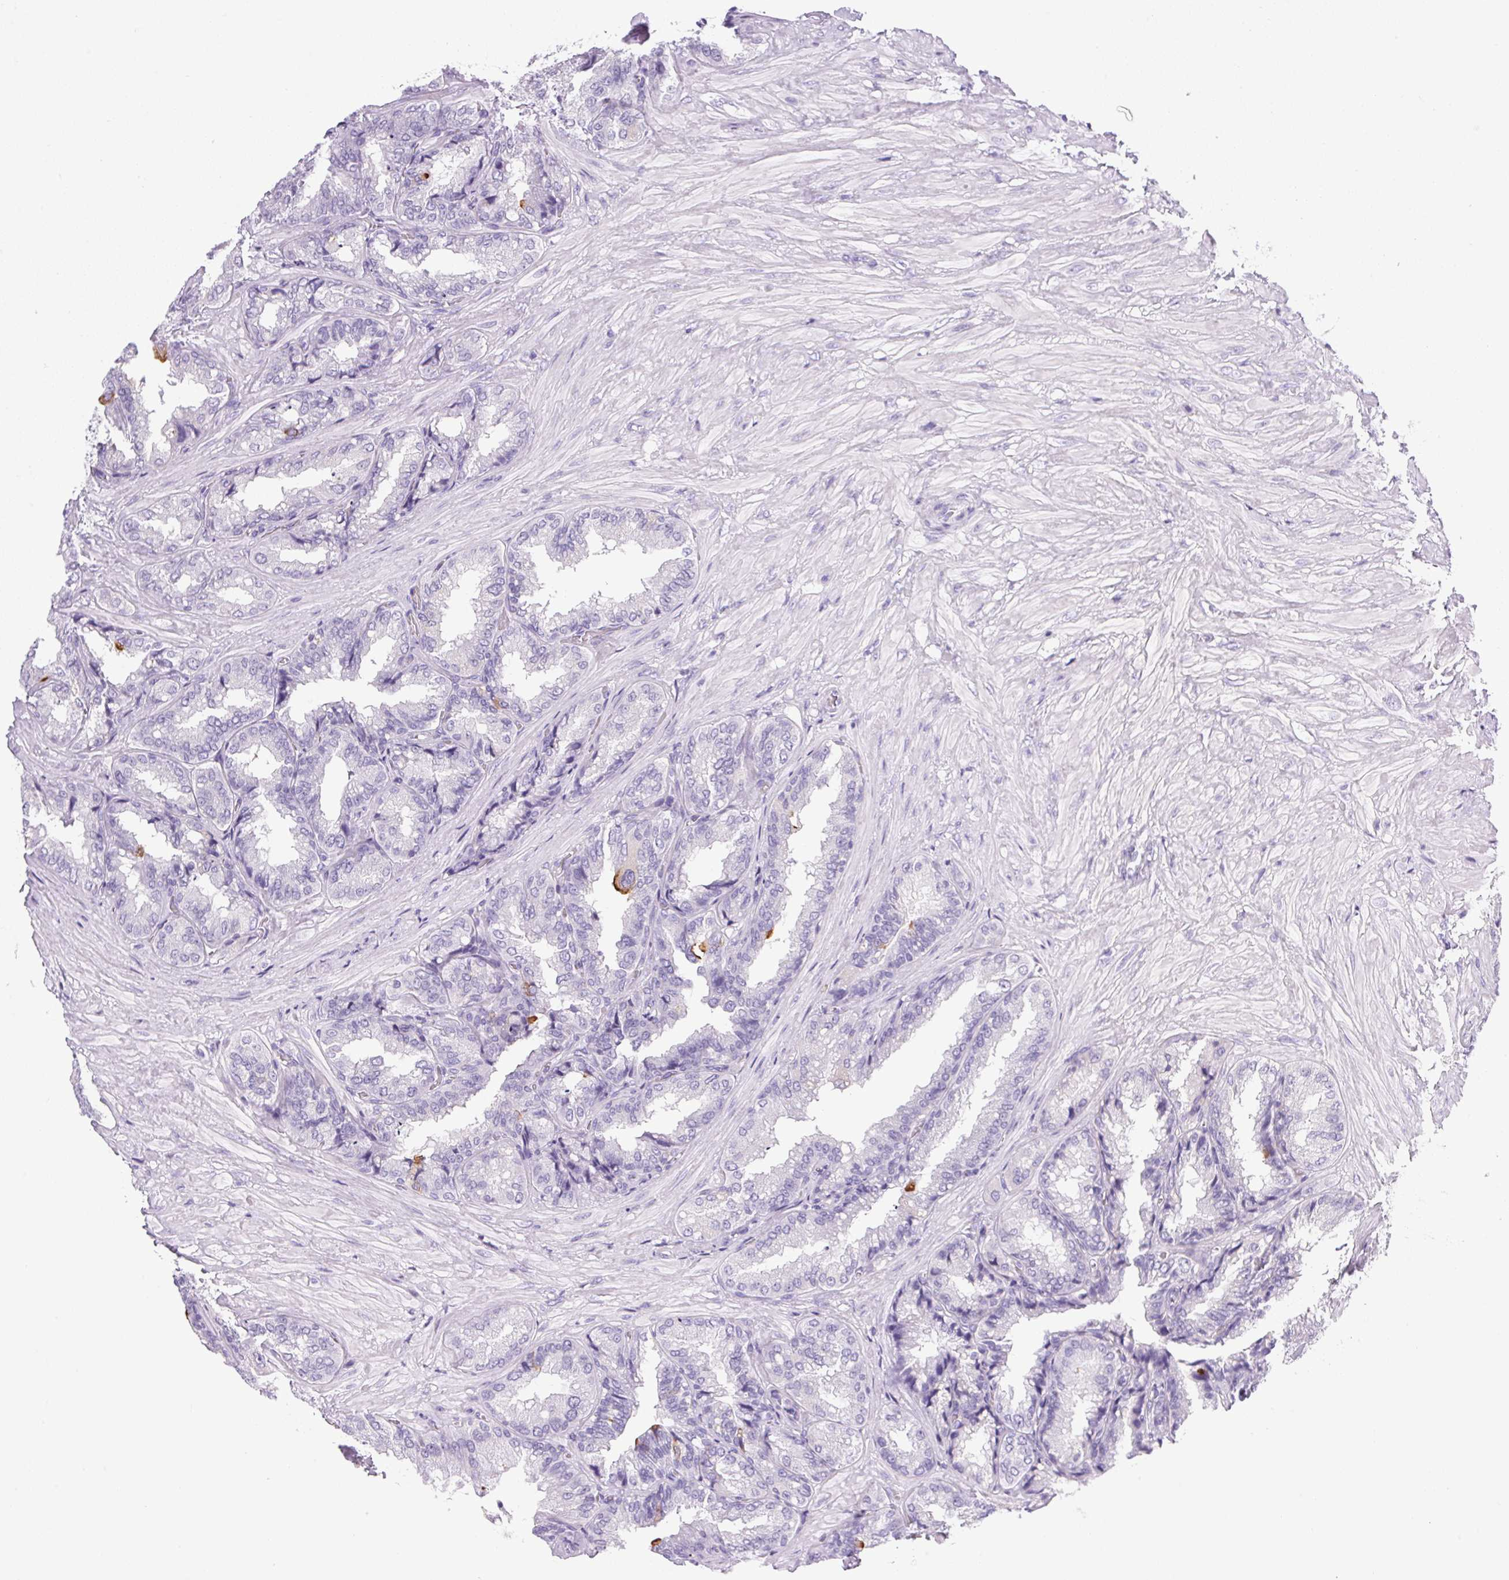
{"staining": {"intensity": "negative", "quantity": "none", "location": "none"}, "tissue": "seminal vesicle", "cell_type": "Glandular cells", "image_type": "normal", "snomed": [{"axis": "morphology", "description": "Normal tissue, NOS"}, {"axis": "topography", "description": "Seminal veicle"}], "caption": "The photomicrograph reveals no significant expression in glandular cells of seminal vesicle. (DAB (3,3'-diaminobenzidine) IHC visualized using brightfield microscopy, high magnification).", "gene": "ATP6V0A4", "patient": {"sex": "male", "age": 68}}